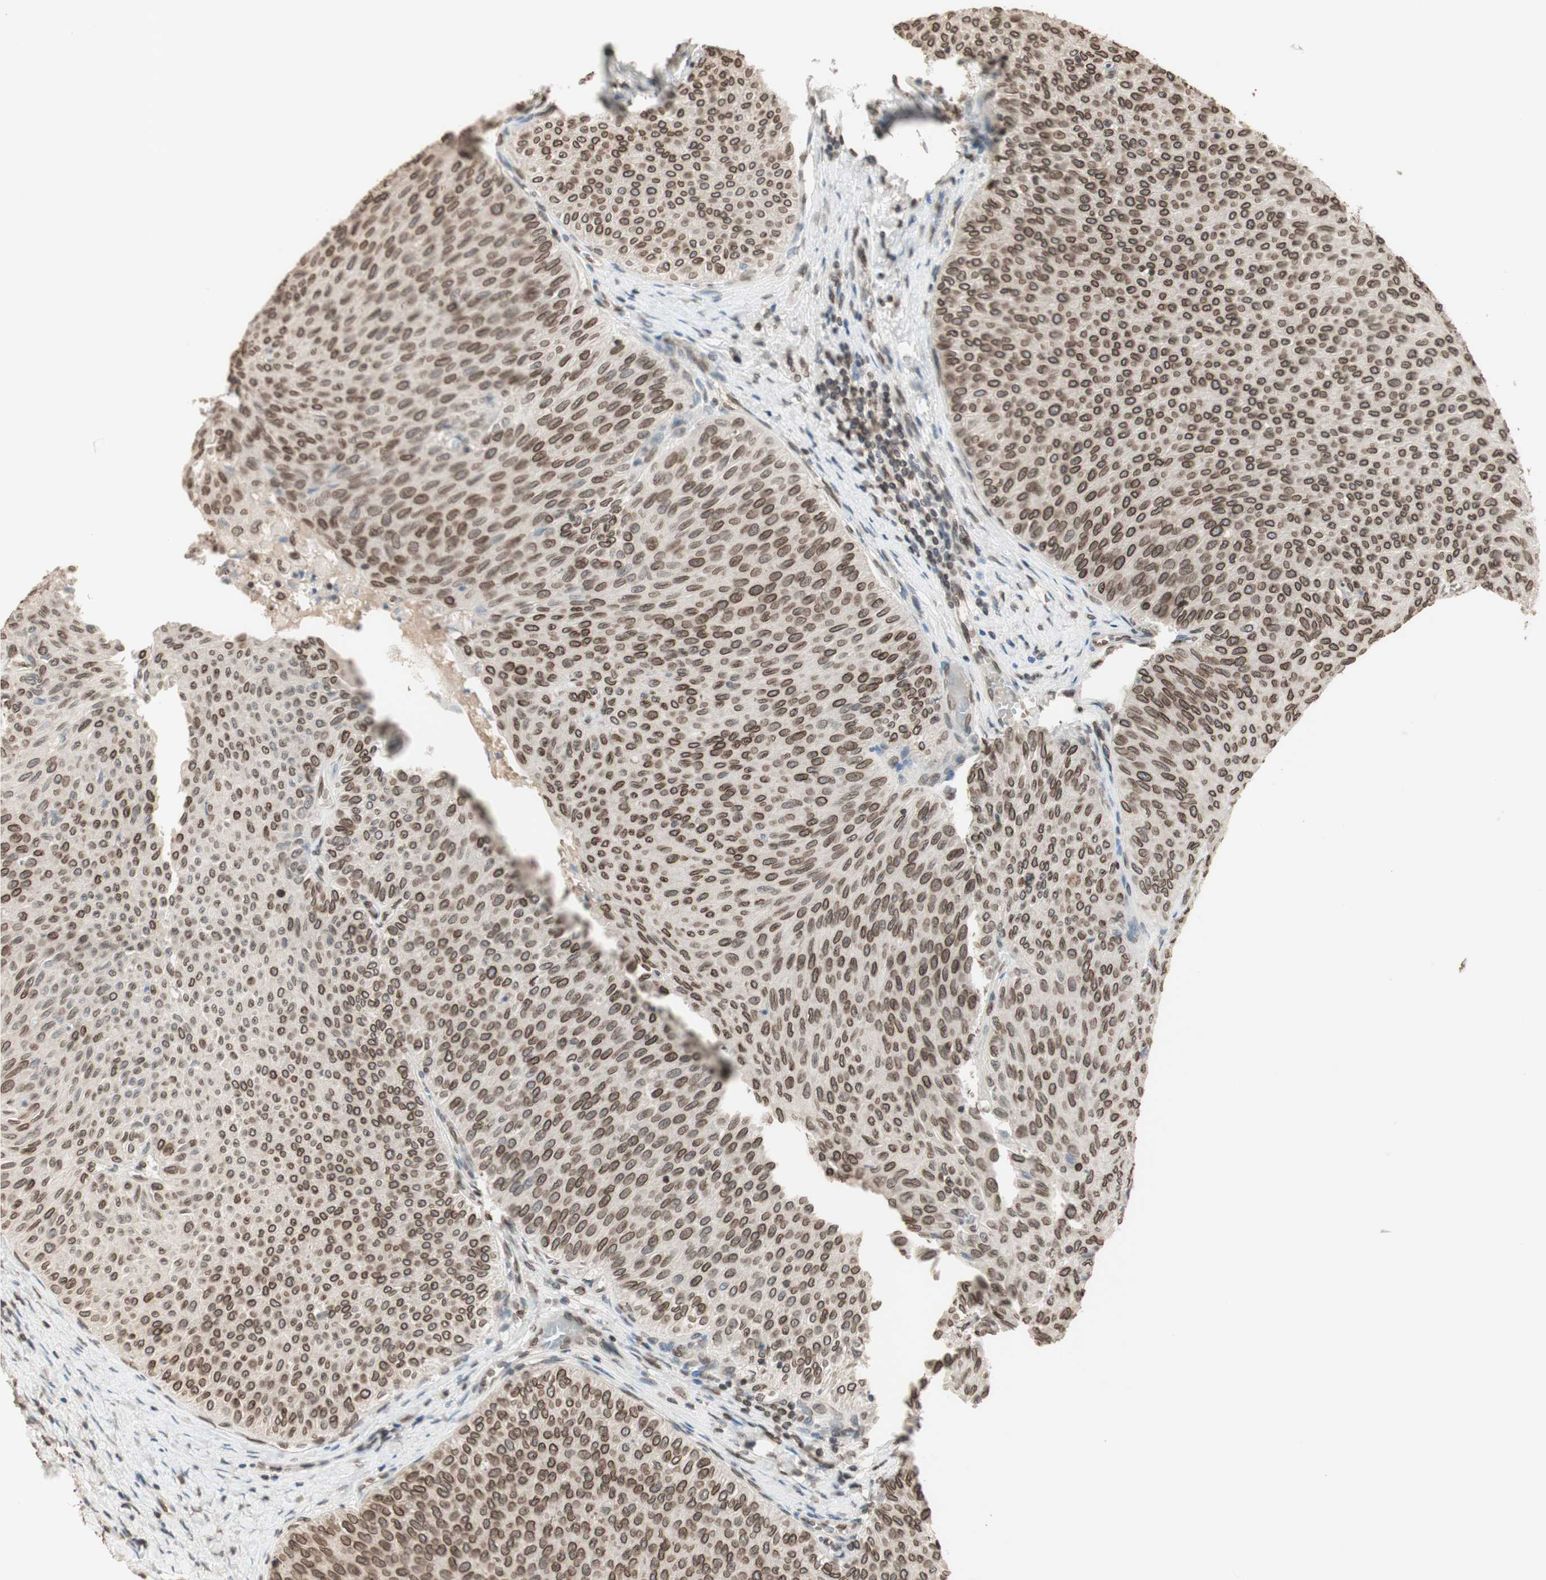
{"staining": {"intensity": "moderate", "quantity": ">75%", "location": "cytoplasmic/membranous,nuclear"}, "tissue": "urothelial cancer", "cell_type": "Tumor cells", "image_type": "cancer", "snomed": [{"axis": "morphology", "description": "Urothelial carcinoma, Low grade"}, {"axis": "topography", "description": "Urinary bladder"}], "caption": "A brown stain shows moderate cytoplasmic/membranous and nuclear expression of a protein in human urothelial cancer tumor cells. The staining is performed using DAB brown chromogen to label protein expression. The nuclei are counter-stained blue using hematoxylin.", "gene": "TMPO", "patient": {"sex": "male", "age": 78}}